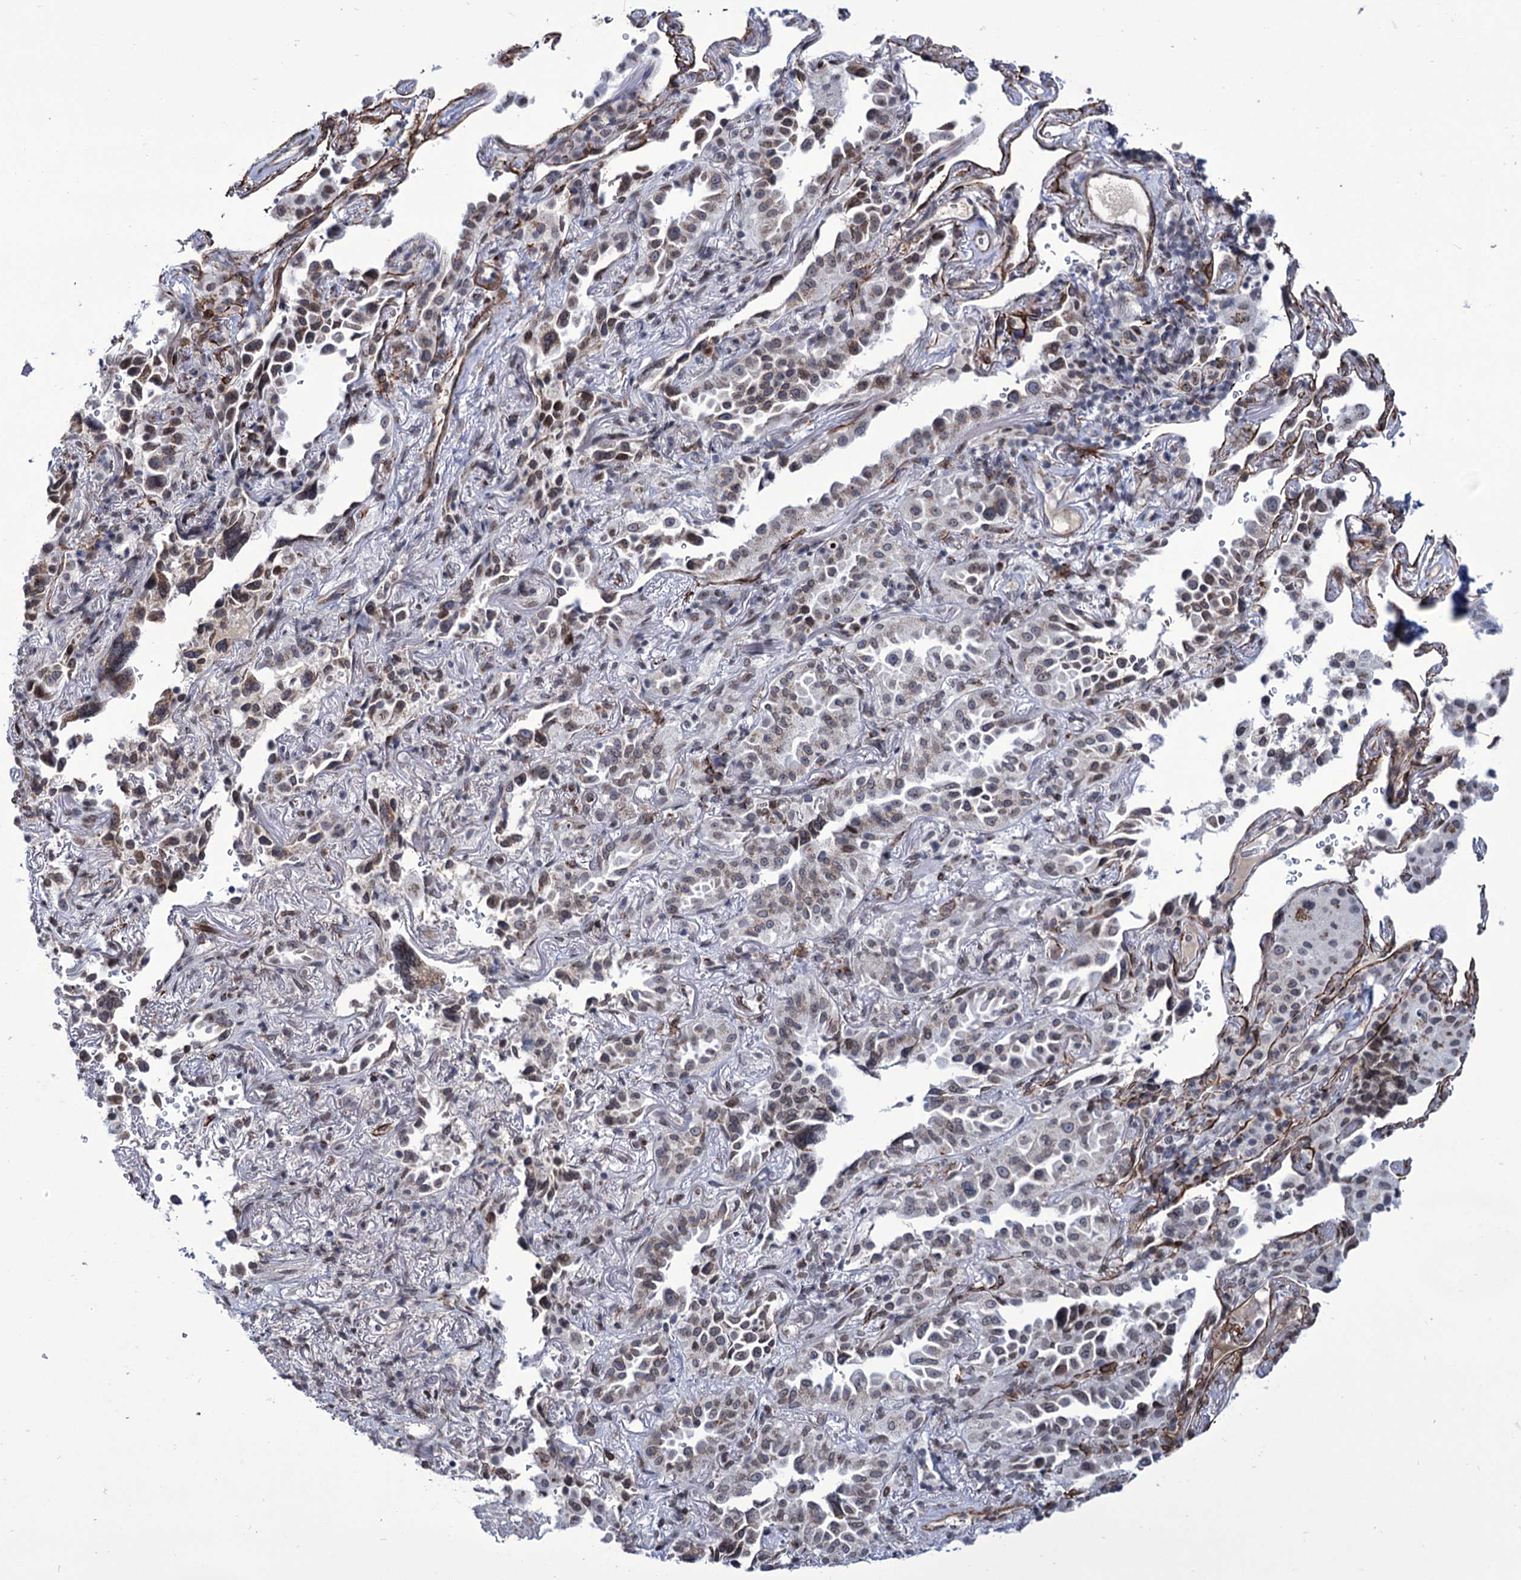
{"staining": {"intensity": "weak", "quantity": "<25%", "location": "cytoplasmic/membranous,nuclear"}, "tissue": "lung cancer", "cell_type": "Tumor cells", "image_type": "cancer", "snomed": [{"axis": "morphology", "description": "Adenocarcinoma, NOS"}, {"axis": "topography", "description": "Lung"}], "caption": "A micrograph of human adenocarcinoma (lung) is negative for staining in tumor cells.", "gene": "ZC3H12C", "patient": {"sex": "female", "age": 69}}